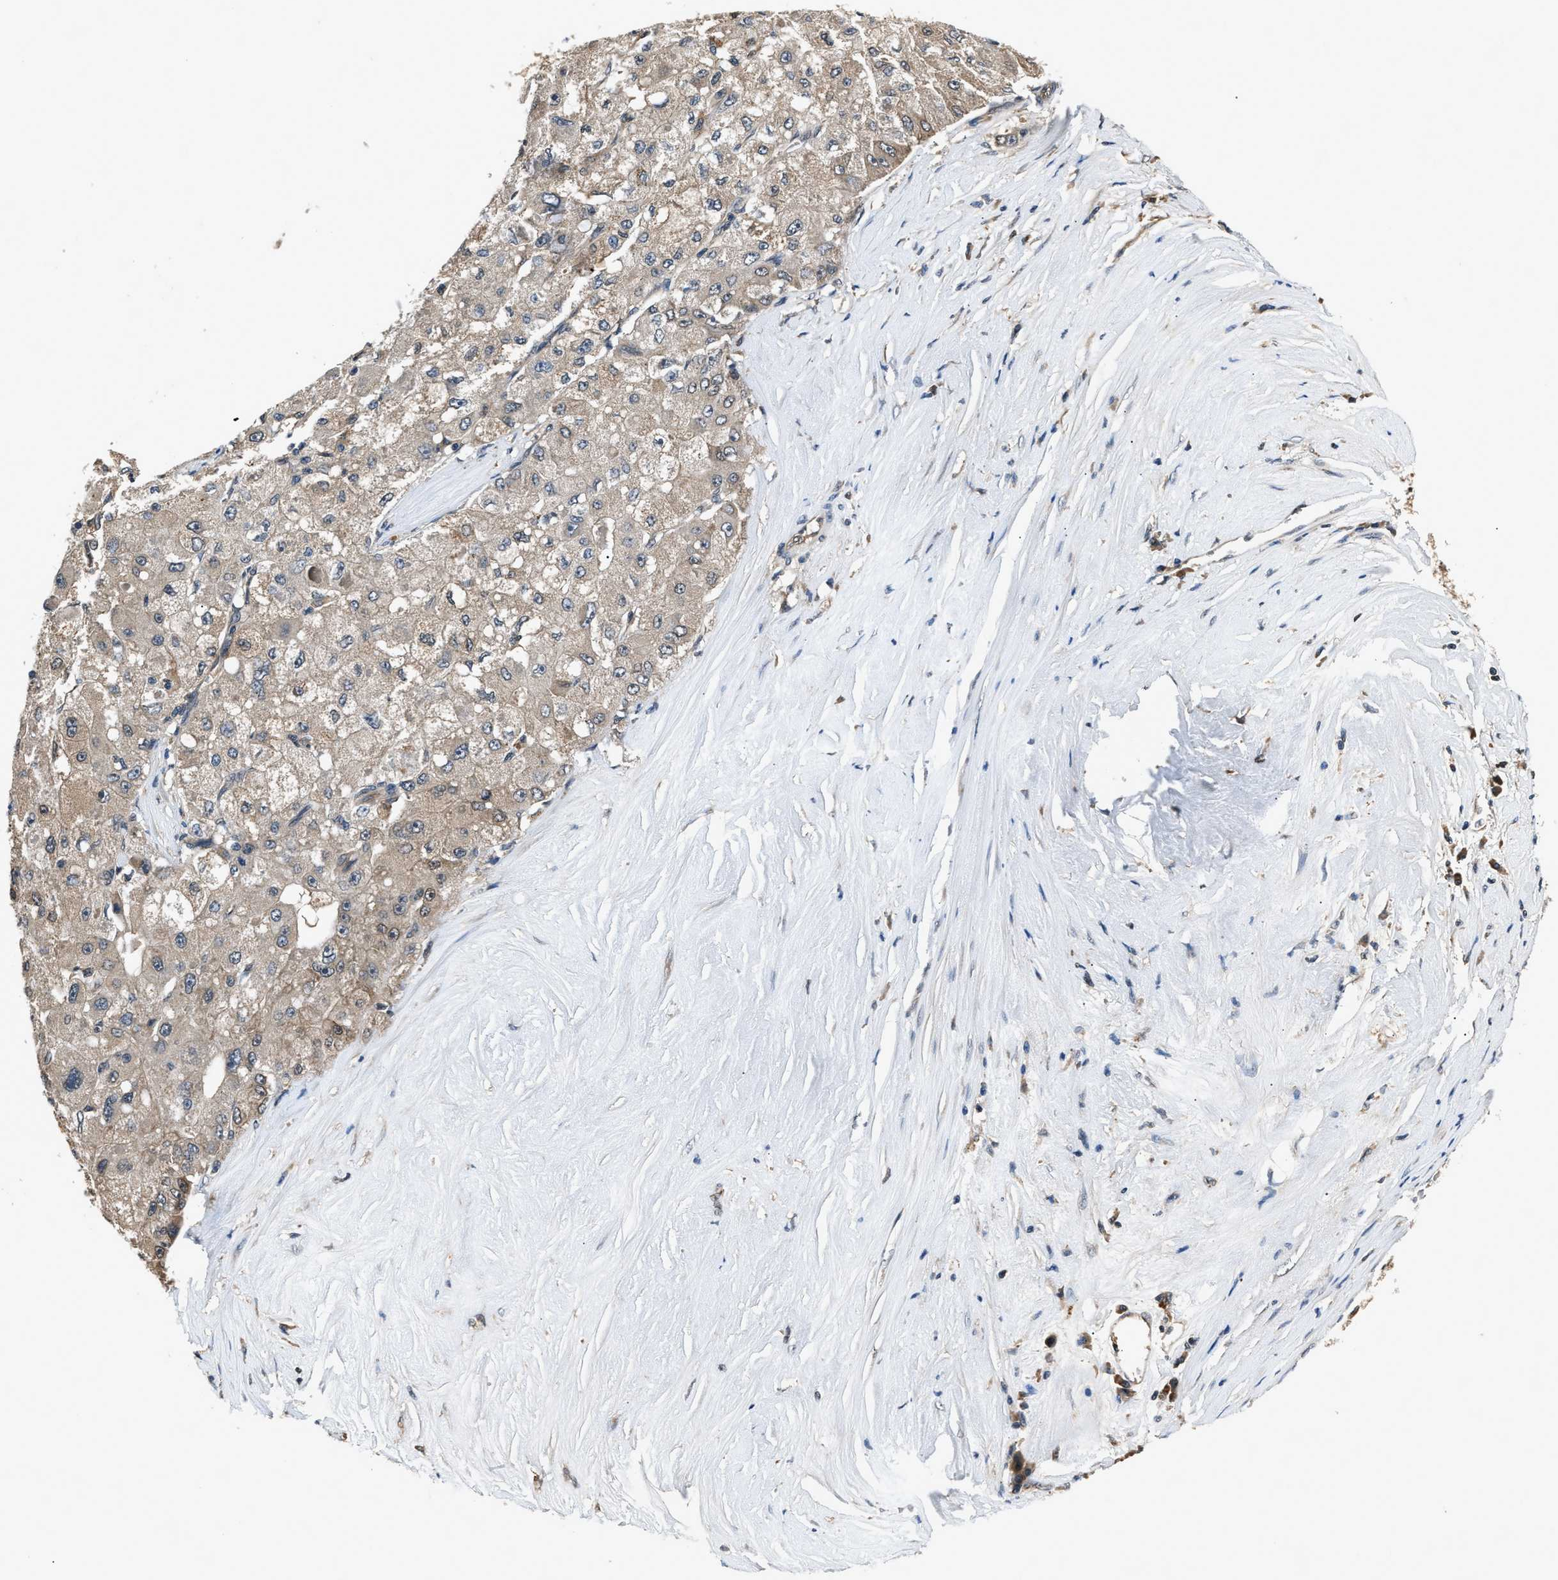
{"staining": {"intensity": "weak", "quantity": ">75%", "location": "cytoplasmic/membranous"}, "tissue": "liver cancer", "cell_type": "Tumor cells", "image_type": "cancer", "snomed": [{"axis": "morphology", "description": "Carcinoma, Hepatocellular, NOS"}, {"axis": "topography", "description": "Liver"}], "caption": "Liver hepatocellular carcinoma tissue exhibits weak cytoplasmic/membranous expression in approximately >75% of tumor cells, visualized by immunohistochemistry.", "gene": "TP53I3", "patient": {"sex": "male", "age": 80}}